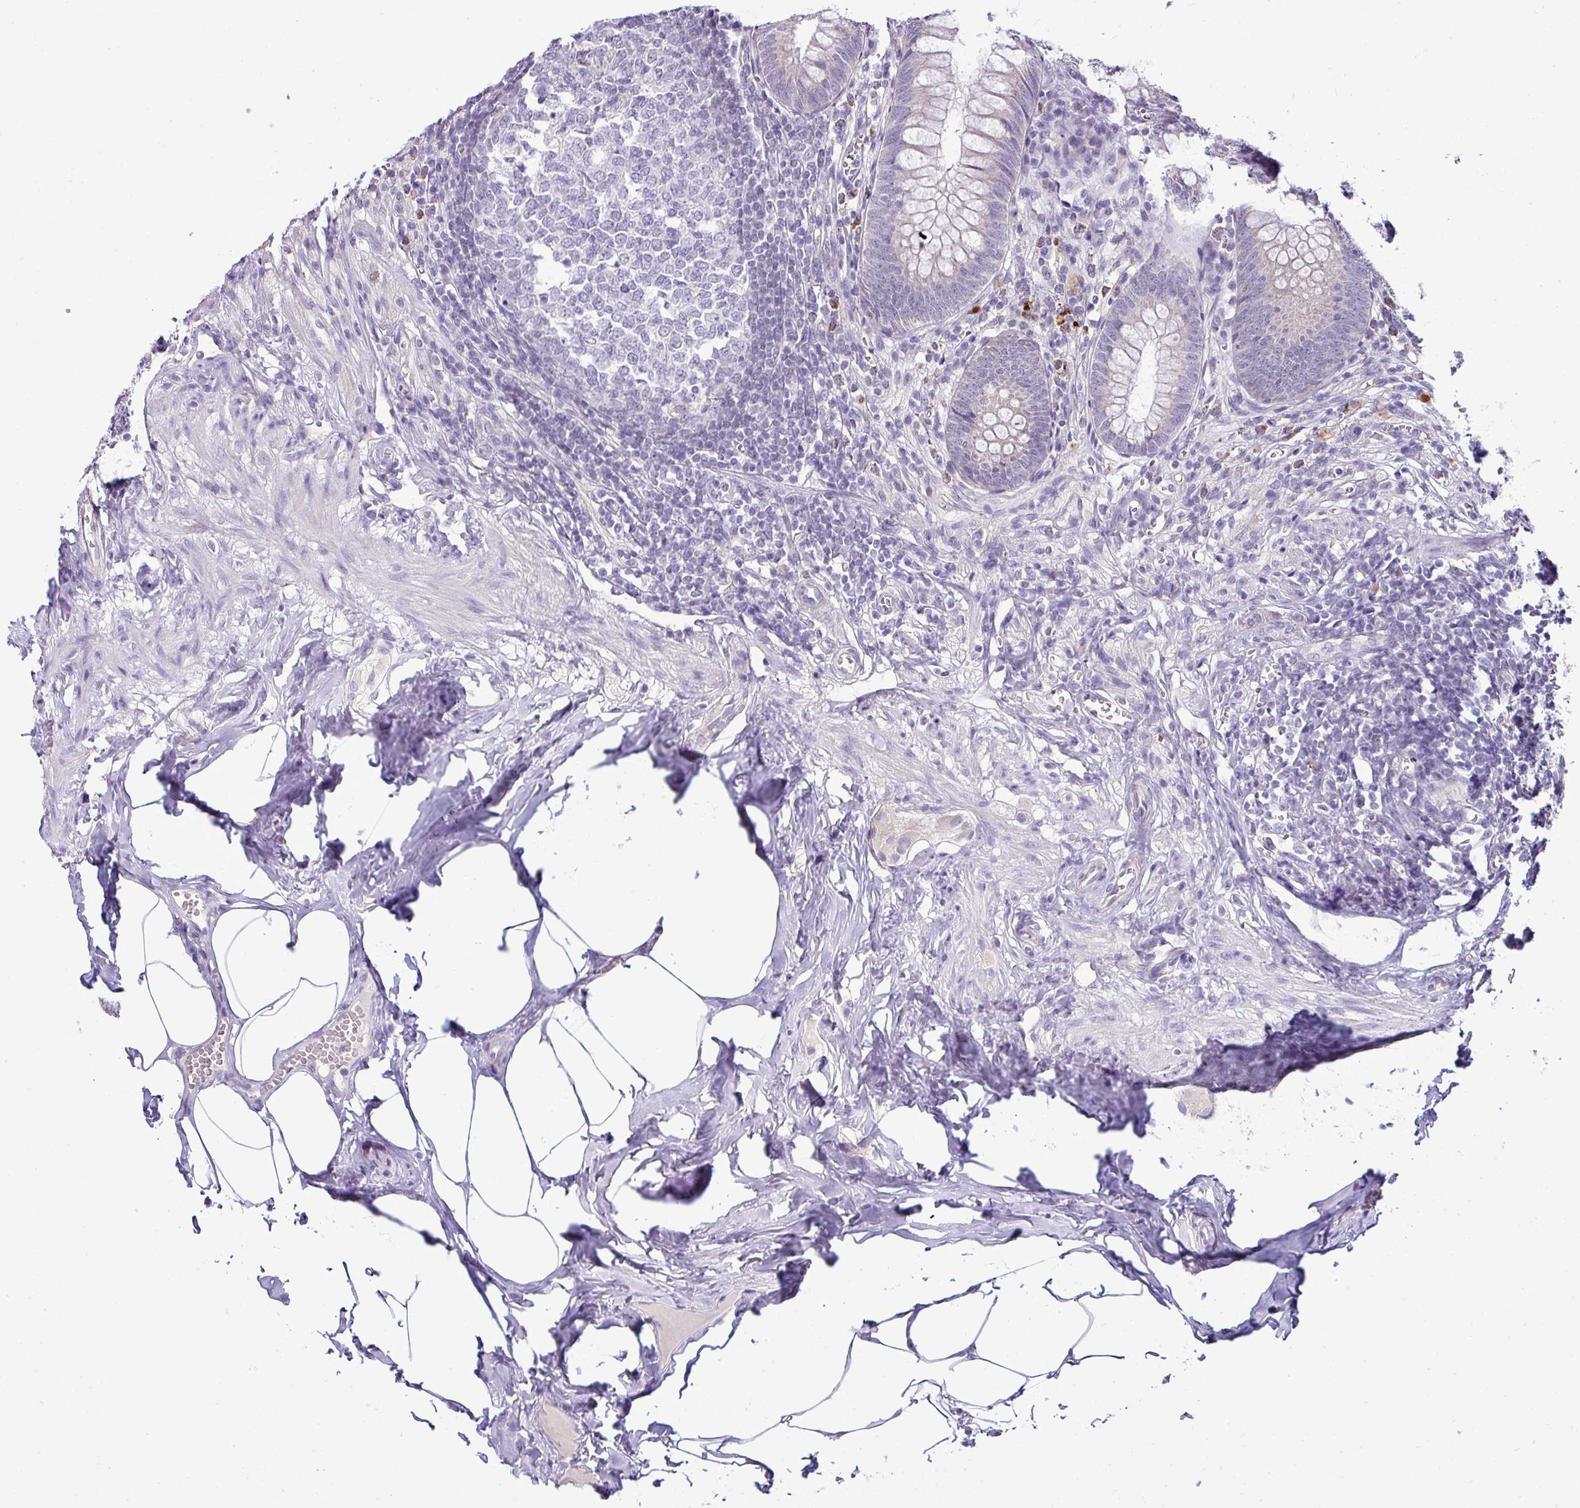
{"staining": {"intensity": "negative", "quantity": "none", "location": "none"}, "tissue": "appendix", "cell_type": "Glandular cells", "image_type": "normal", "snomed": [{"axis": "morphology", "description": "Normal tissue, NOS"}, {"axis": "topography", "description": "Appendix"}], "caption": "Immunohistochemistry photomicrograph of benign appendix stained for a protein (brown), which displays no staining in glandular cells.", "gene": "HBEGF", "patient": {"sex": "male", "age": 56}}